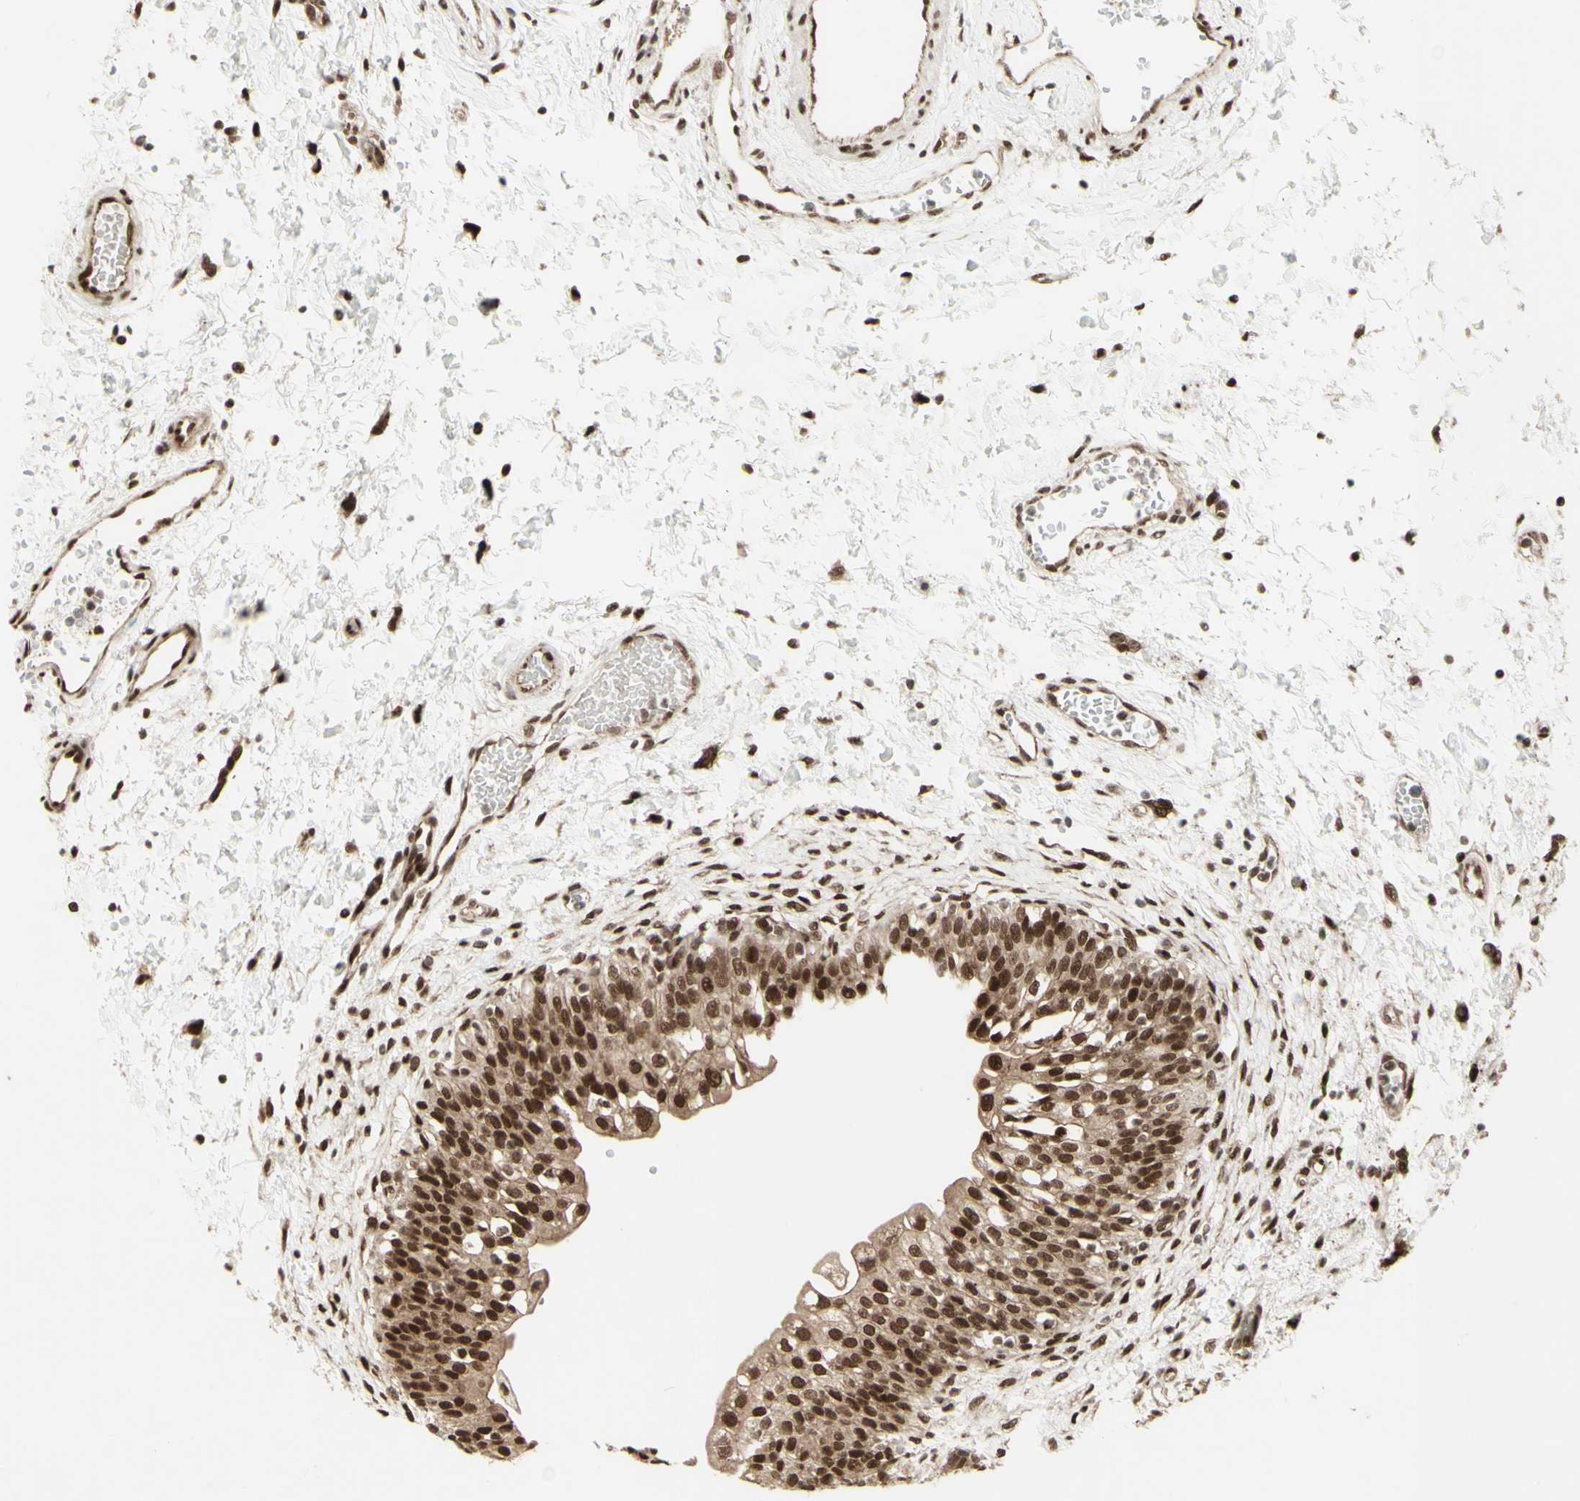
{"staining": {"intensity": "strong", "quantity": ">75%", "location": "cytoplasmic/membranous,nuclear"}, "tissue": "urinary bladder", "cell_type": "Urothelial cells", "image_type": "normal", "snomed": [{"axis": "morphology", "description": "Normal tissue, NOS"}, {"axis": "topography", "description": "Urinary bladder"}], "caption": "Urinary bladder stained with immunohistochemistry displays strong cytoplasmic/membranous,nuclear positivity in approximately >75% of urothelial cells. (DAB (3,3'-diaminobenzidine) IHC with brightfield microscopy, high magnification).", "gene": "CBX1", "patient": {"sex": "male", "age": 55}}